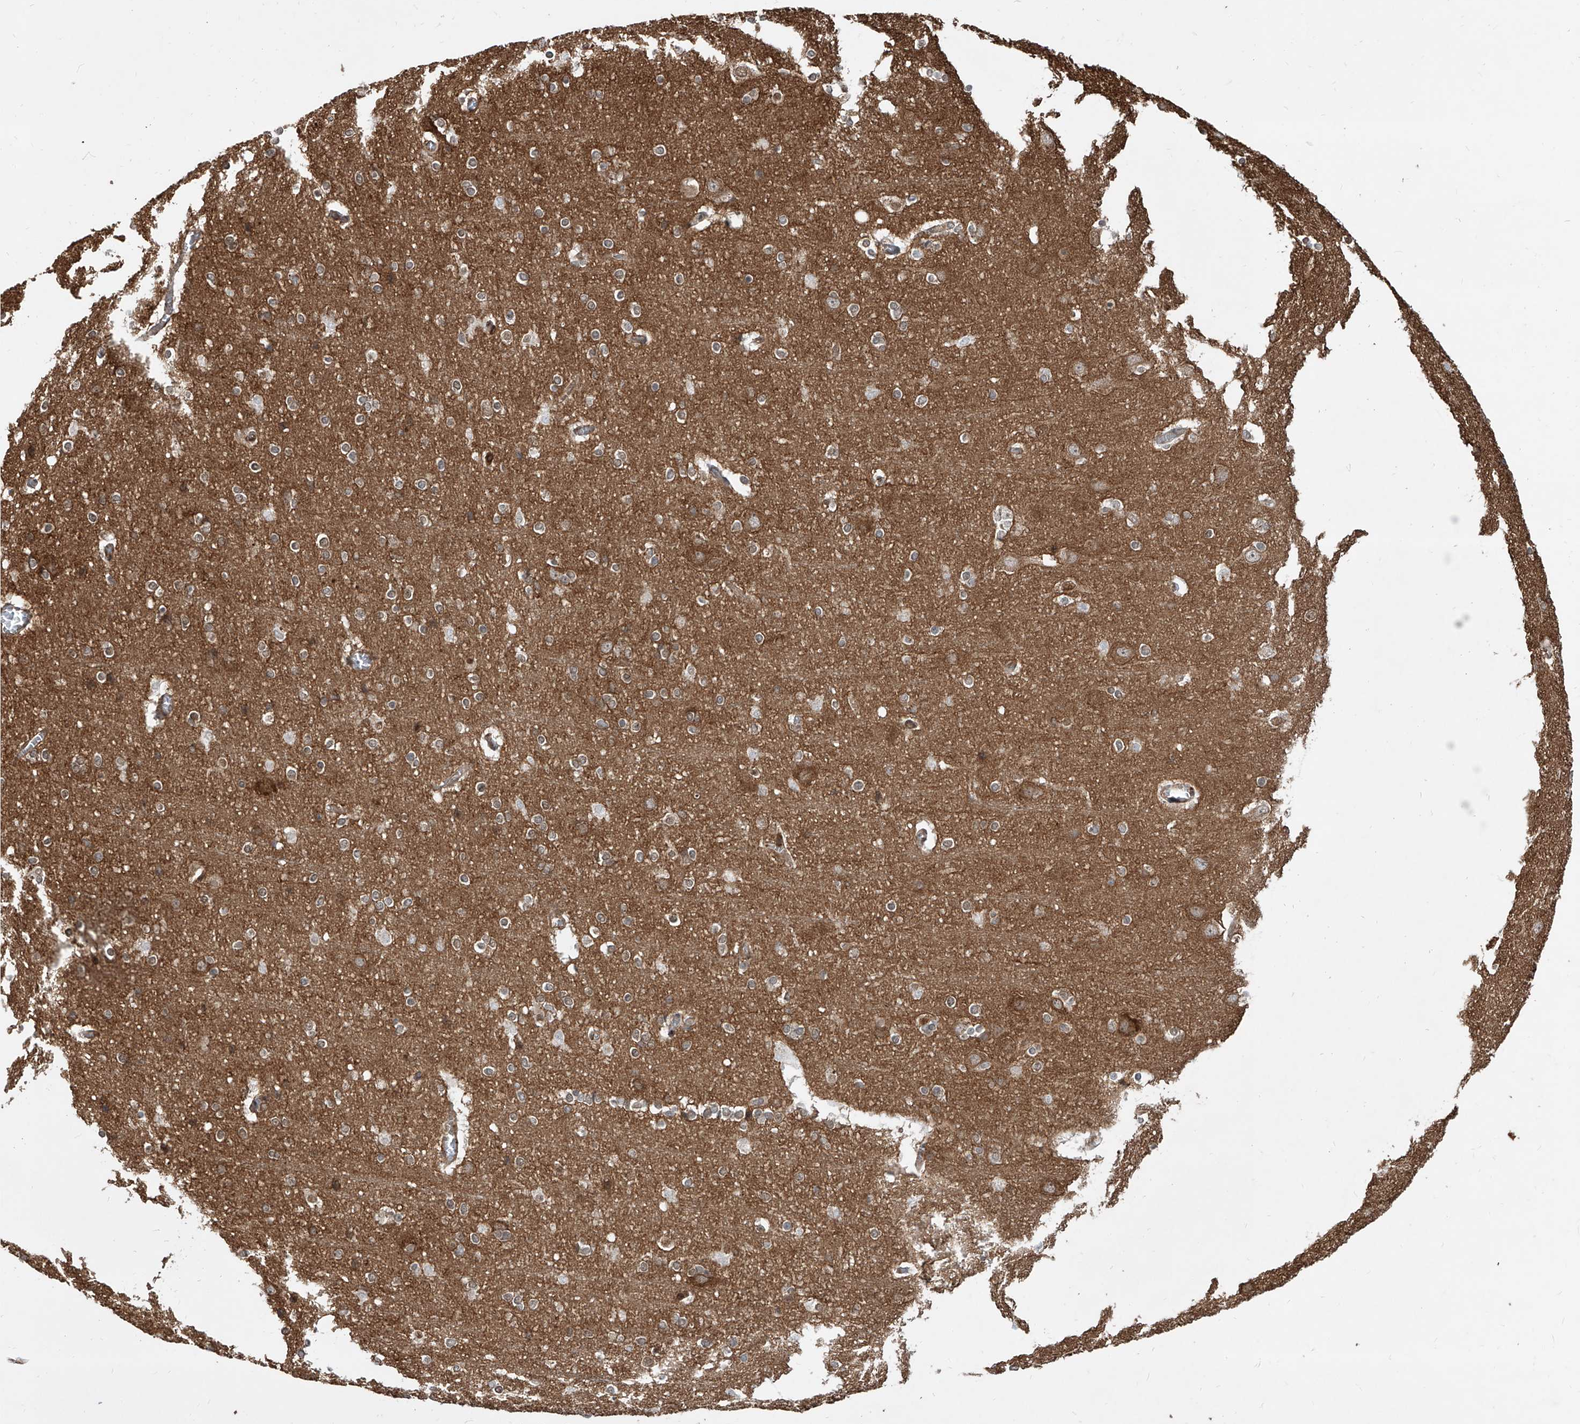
{"staining": {"intensity": "moderate", "quantity": ">75%", "location": "cytoplasmic/membranous"}, "tissue": "cerebral cortex", "cell_type": "Endothelial cells", "image_type": "normal", "snomed": [{"axis": "morphology", "description": "Normal tissue, NOS"}, {"axis": "topography", "description": "Cerebral cortex"}], "caption": "Cerebral cortex stained with IHC demonstrates moderate cytoplasmic/membranous expression in about >75% of endothelial cells.", "gene": "MAGED2", "patient": {"sex": "male", "age": 54}}